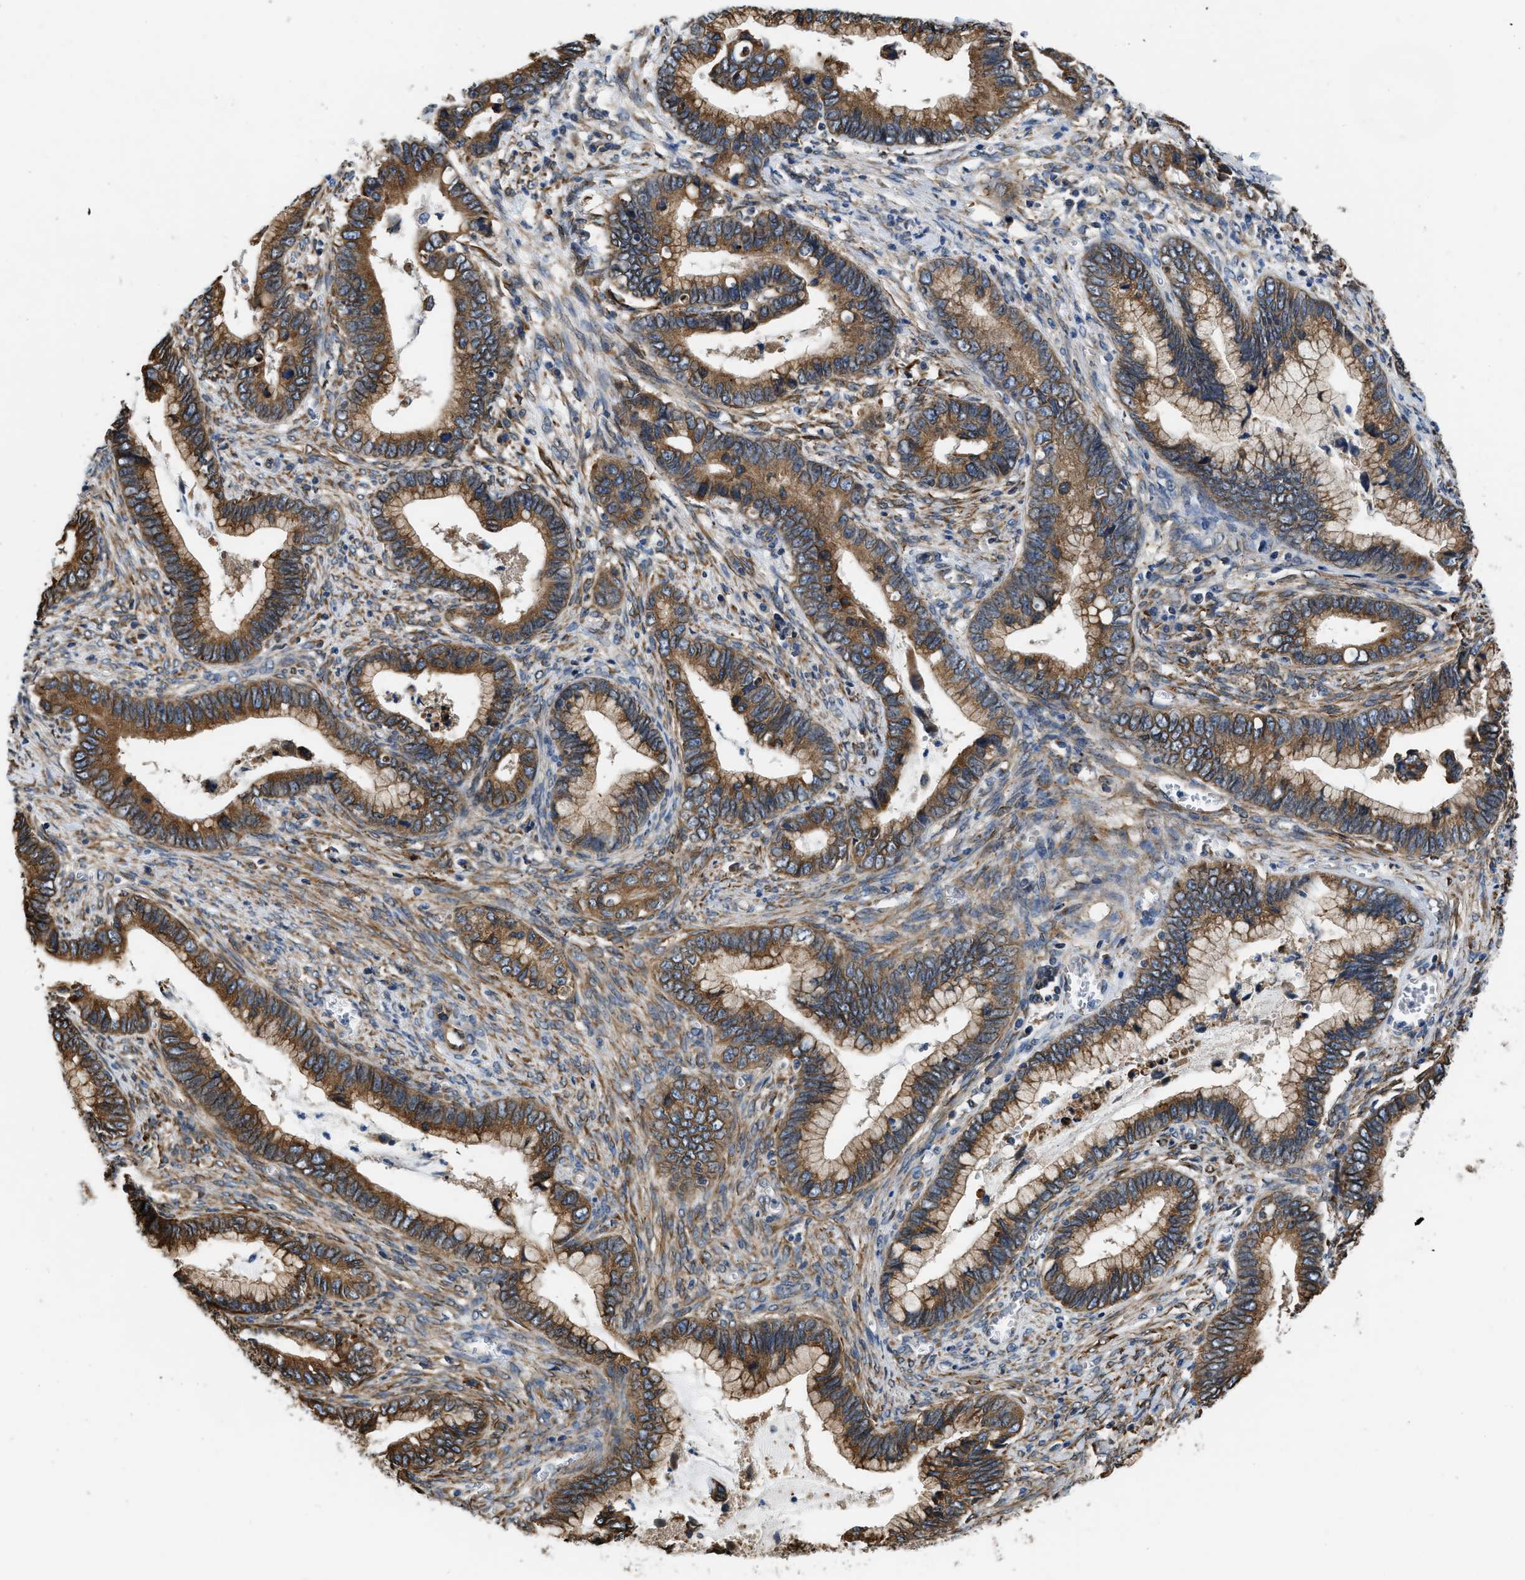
{"staining": {"intensity": "strong", "quantity": ">75%", "location": "cytoplasmic/membranous"}, "tissue": "cervical cancer", "cell_type": "Tumor cells", "image_type": "cancer", "snomed": [{"axis": "morphology", "description": "Adenocarcinoma, NOS"}, {"axis": "topography", "description": "Cervix"}], "caption": "Protein staining by immunohistochemistry (IHC) exhibits strong cytoplasmic/membranous expression in approximately >75% of tumor cells in cervical adenocarcinoma.", "gene": "ARL6IP5", "patient": {"sex": "female", "age": 44}}